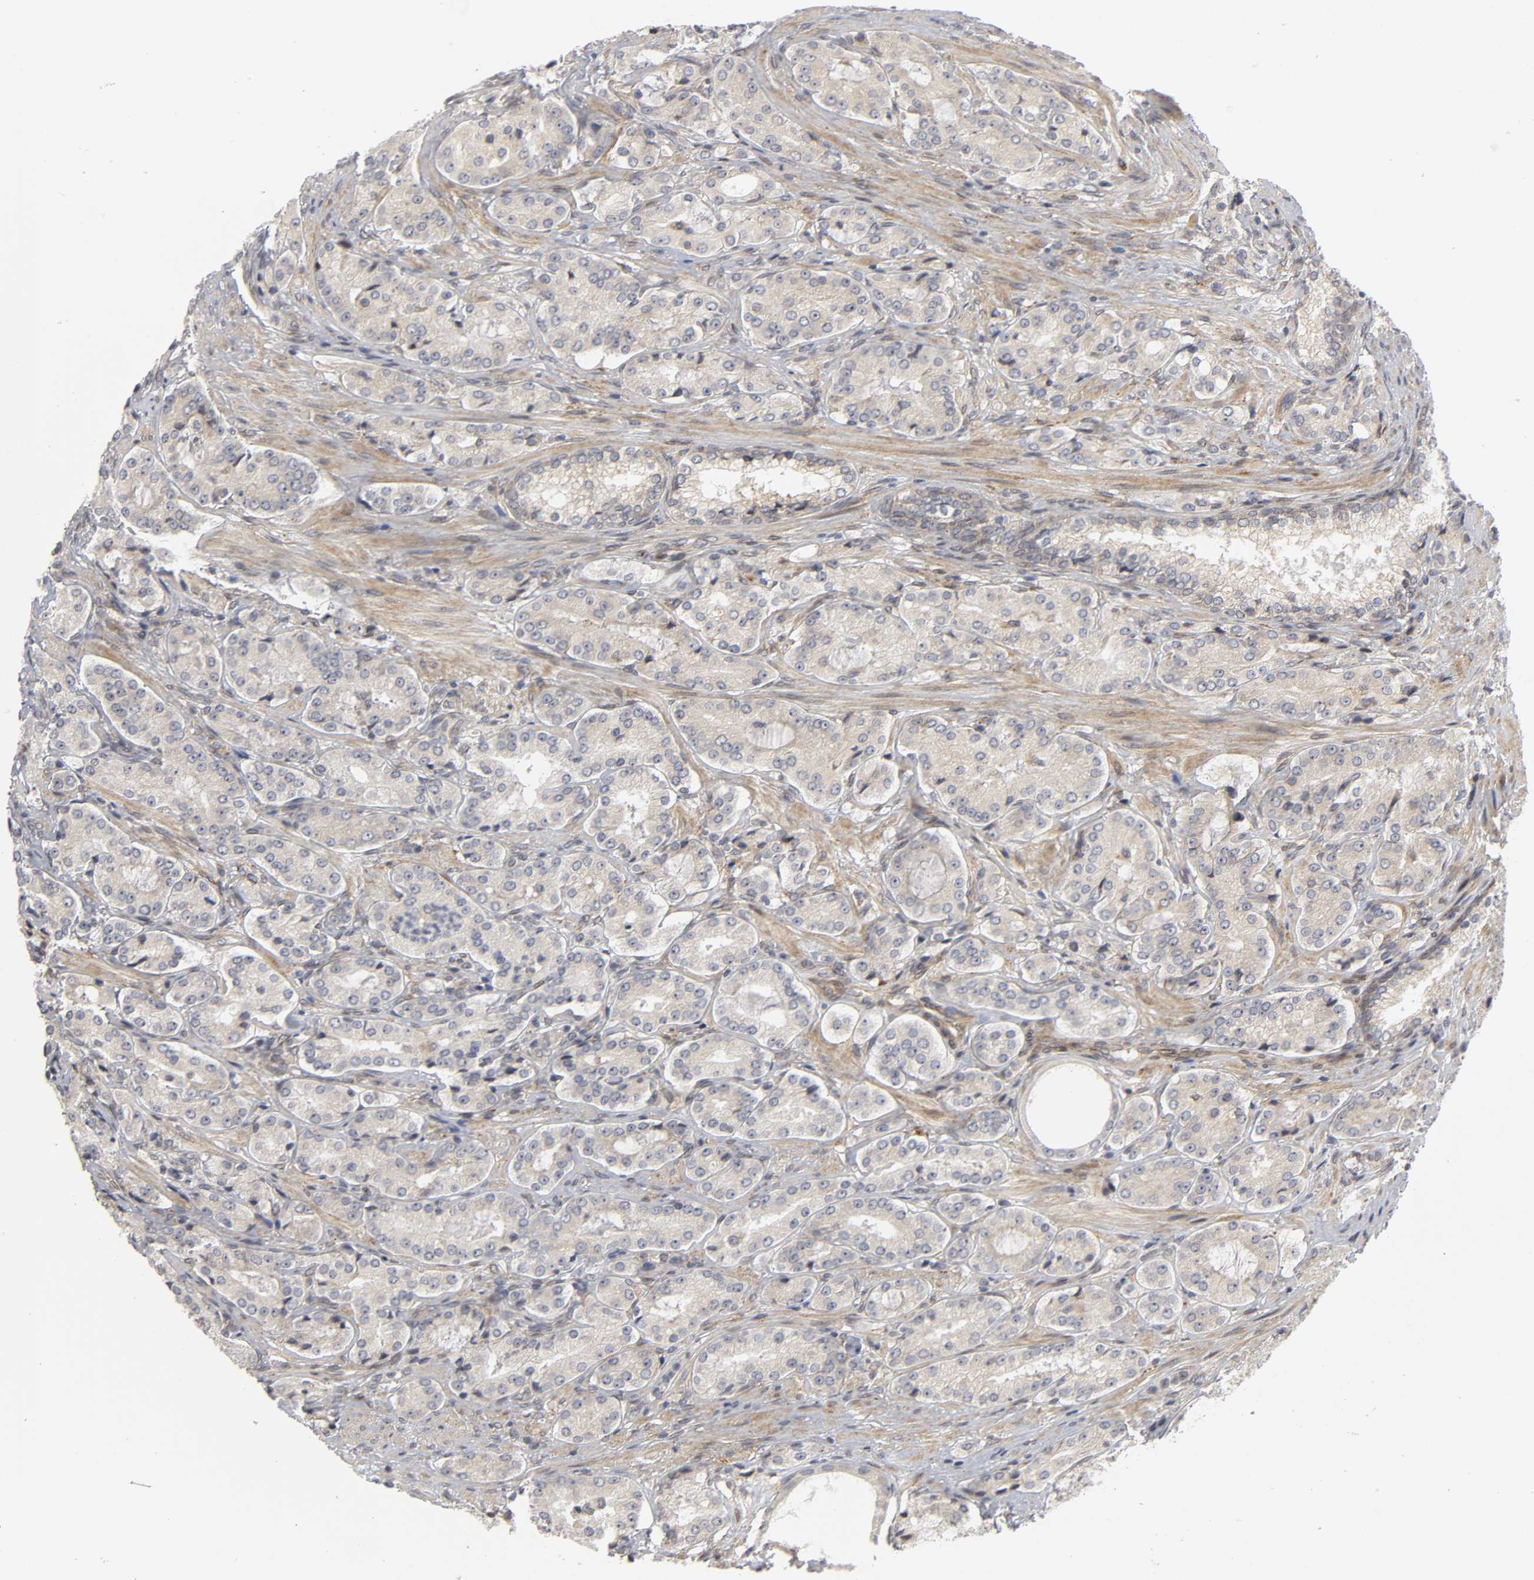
{"staining": {"intensity": "weak", "quantity": "25%-75%", "location": "cytoplasmic/membranous"}, "tissue": "prostate cancer", "cell_type": "Tumor cells", "image_type": "cancer", "snomed": [{"axis": "morphology", "description": "Adenocarcinoma, High grade"}, {"axis": "topography", "description": "Prostate"}], "caption": "A low amount of weak cytoplasmic/membranous positivity is identified in approximately 25%-75% of tumor cells in prostate cancer tissue.", "gene": "ASB6", "patient": {"sex": "male", "age": 72}}